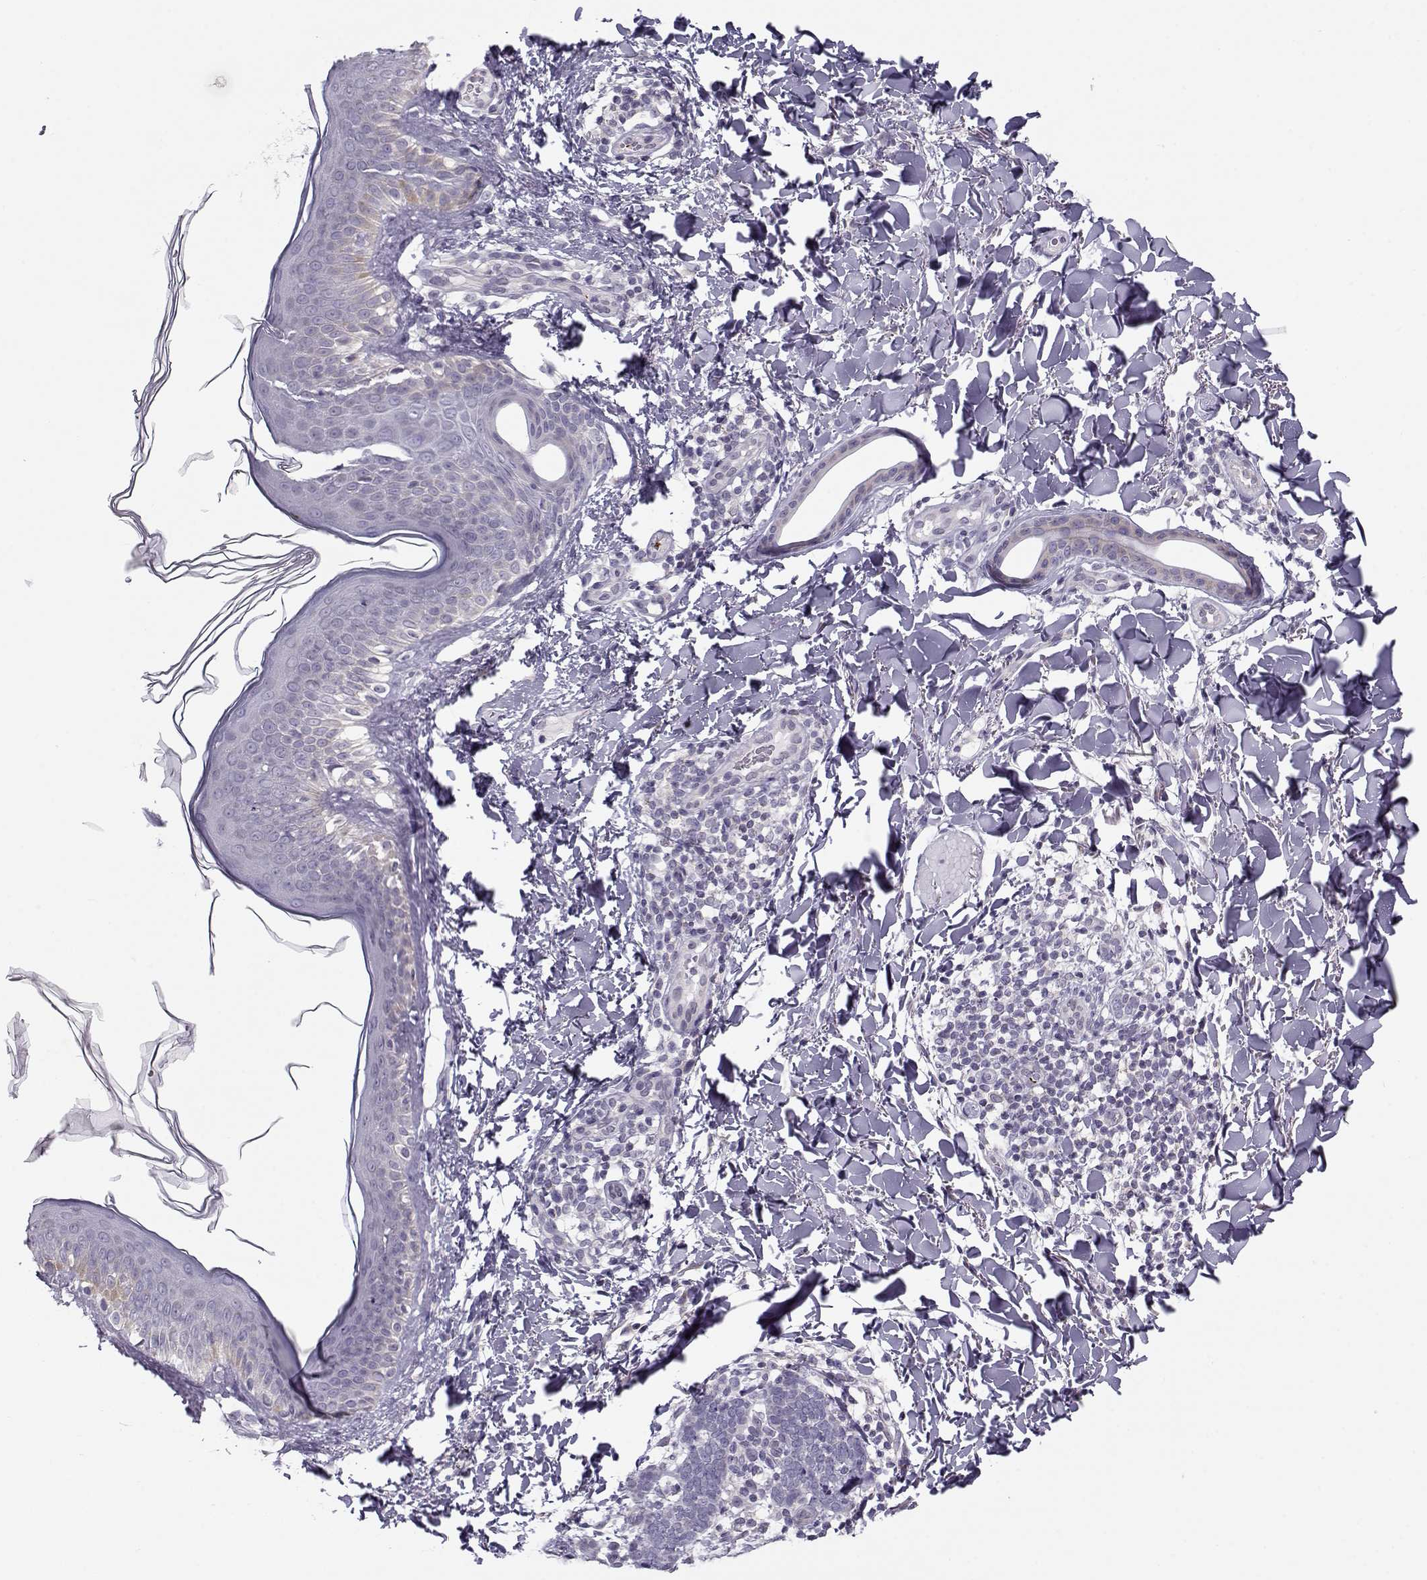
{"staining": {"intensity": "negative", "quantity": "none", "location": "none"}, "tissue": "skin cancer", "cell_type": "Tumor cells", "image_type": "cancer", "snomed": [{"axis": "morphology", "description": "Normal tissue, NOS"}, {"axis": "morphology", "description": "Basal cell carcinoma"}, {"axis": "topography", "description": "Skin"}], "caption": "High power microscopy micrograph of an immunohistochemistry (IHC) image of skin cancer, revealing no significant expression in tumor cells.", "gene": "KLF17", "patient": {"sex": "male", "age": 46}}